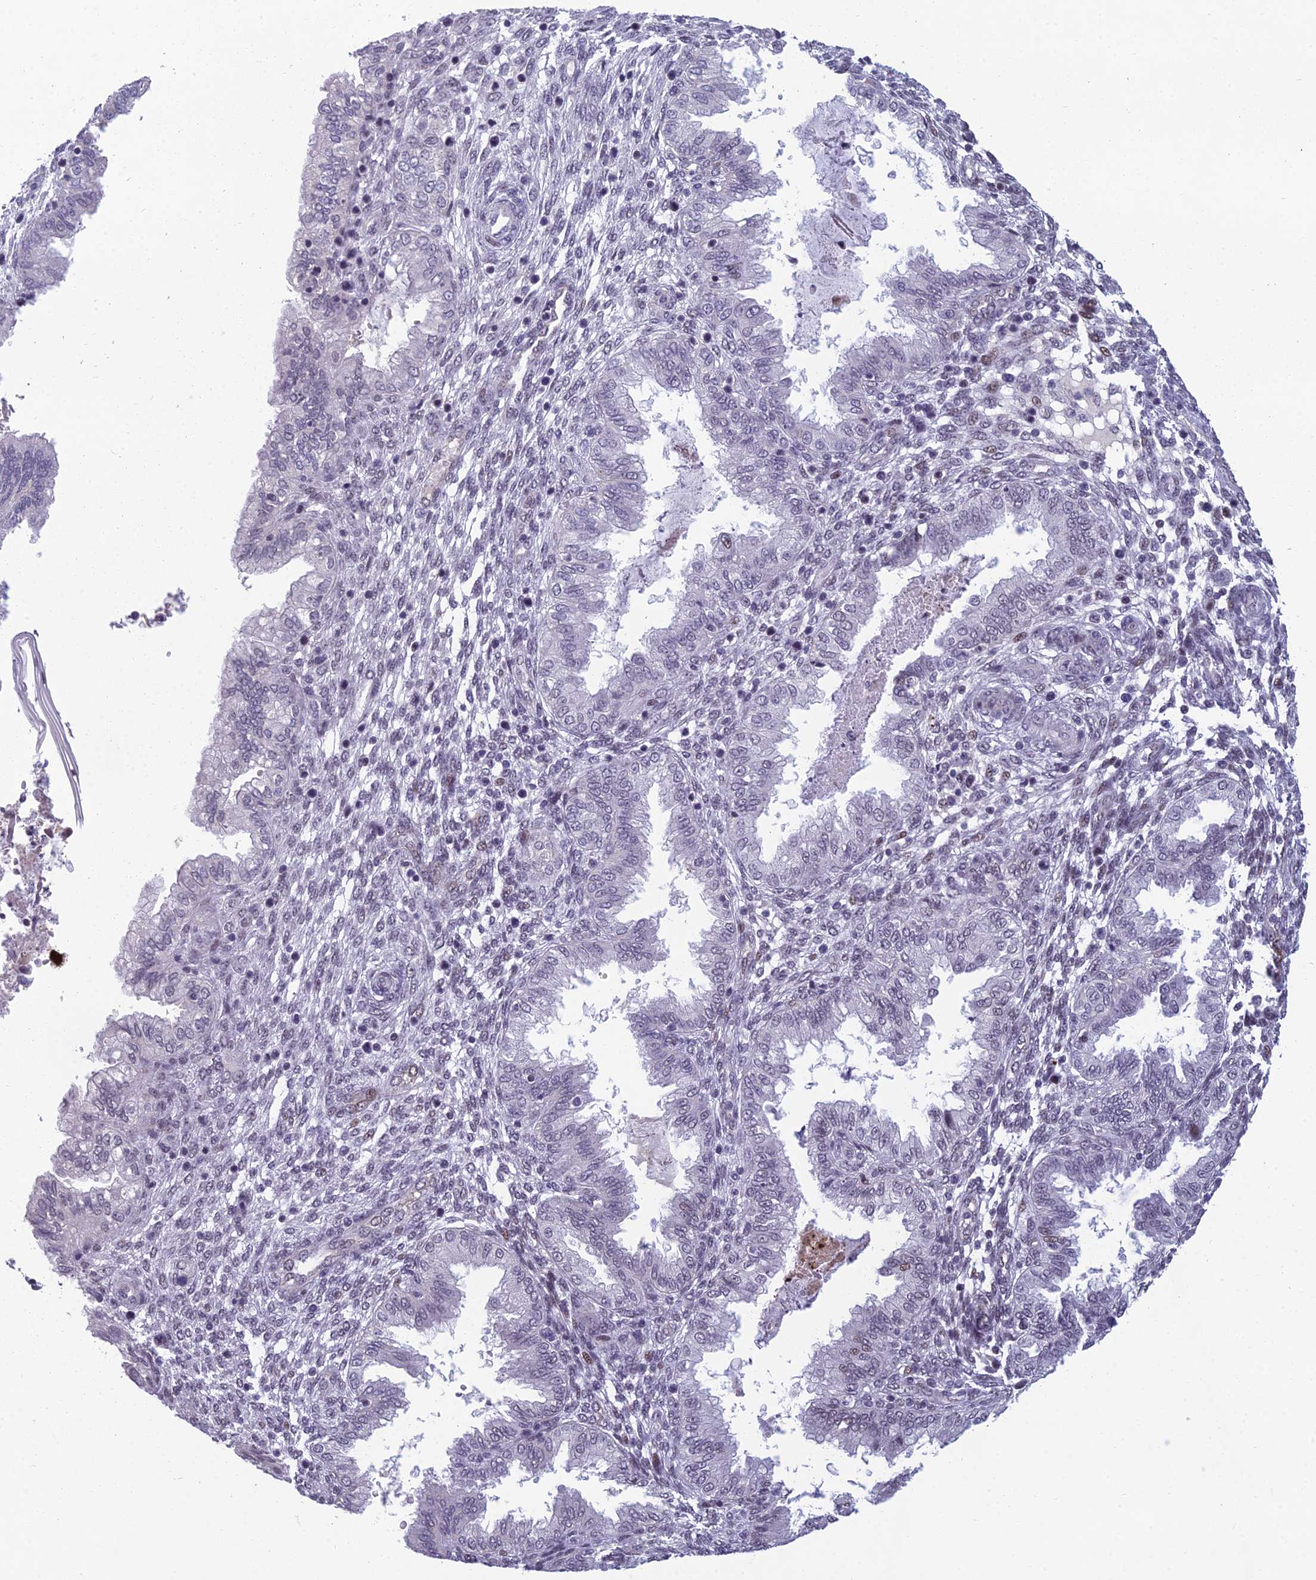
{"staining": {"intensity": "negative", "quantity": "none", "location": "none"}, "tissue": "endometrium", "cell_type": "Cells in endometrial stroma", "image_type": "normal", "snomed": [{"axis": "morphology", "description": "Normal tissue, NOS"}, {"axis": "topography", "description": "Endometrium"}], "caption": "A photomicrograph of endometrium stained for a protein exhibits no brown staining in cells in endometrial stroma.", "gene": "RGS17", "patient": {"sex": "female", "age": 33}}